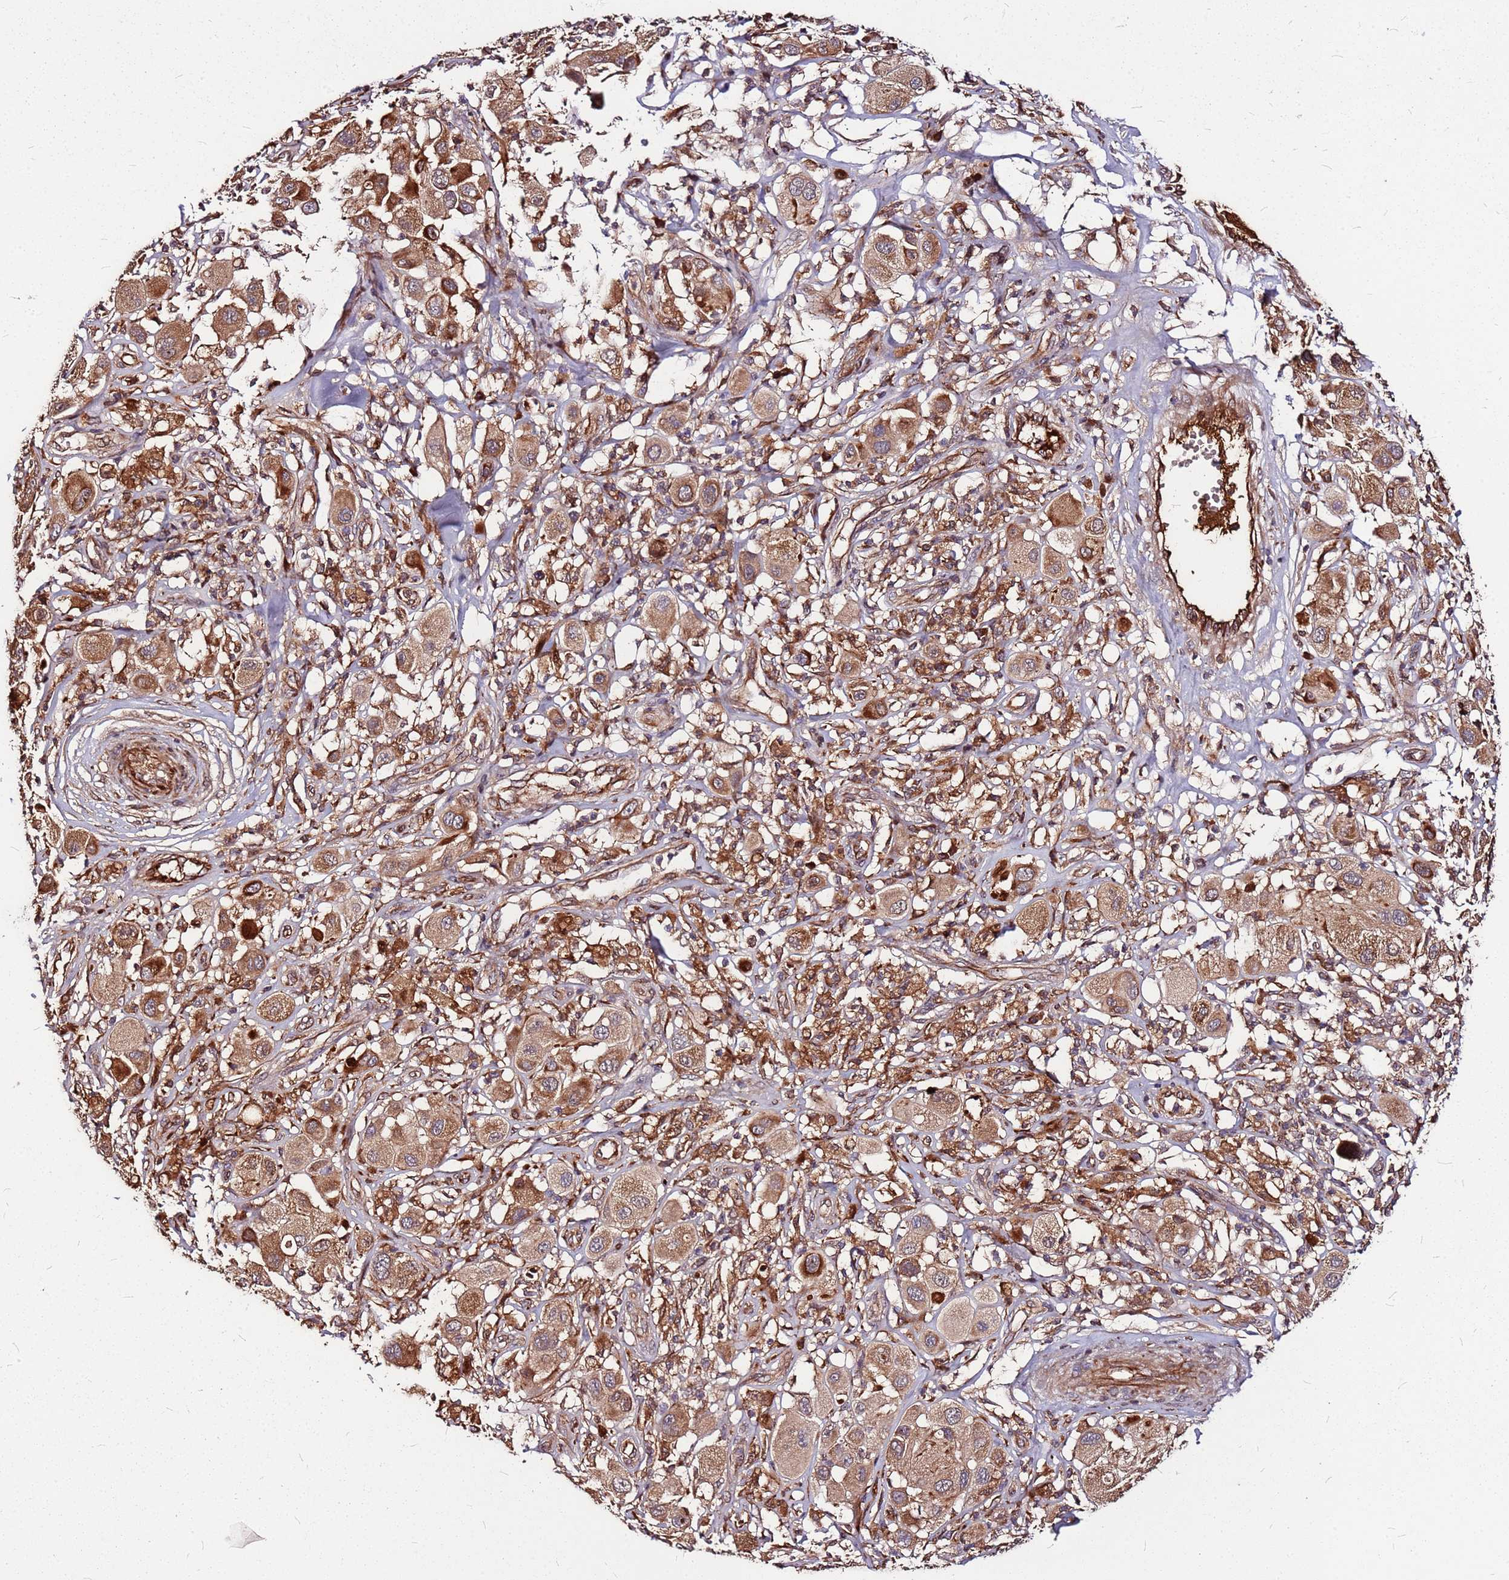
{"staining": {"intensity": "moderate", "quantity": ">75%", "location": "cytoplasmic/membranous"}, "tissue": "melanoma", "cell_type": "Tumor cells", "image_type": "cancer", "snomed": [{"axis": "morphology", "description": "Malignant melanoma, Metastatic site"}, {"axis": "topography", "description": "Skin"}], "caption": "Approximately >75% of tumor cells in human melanoma display moderate cytoplasmic/membranous protein positivity as visualized by brown immunohistochemical staining.", "gene": "LYPLAL1", "patient": {"sex": "male", "age": 41}}